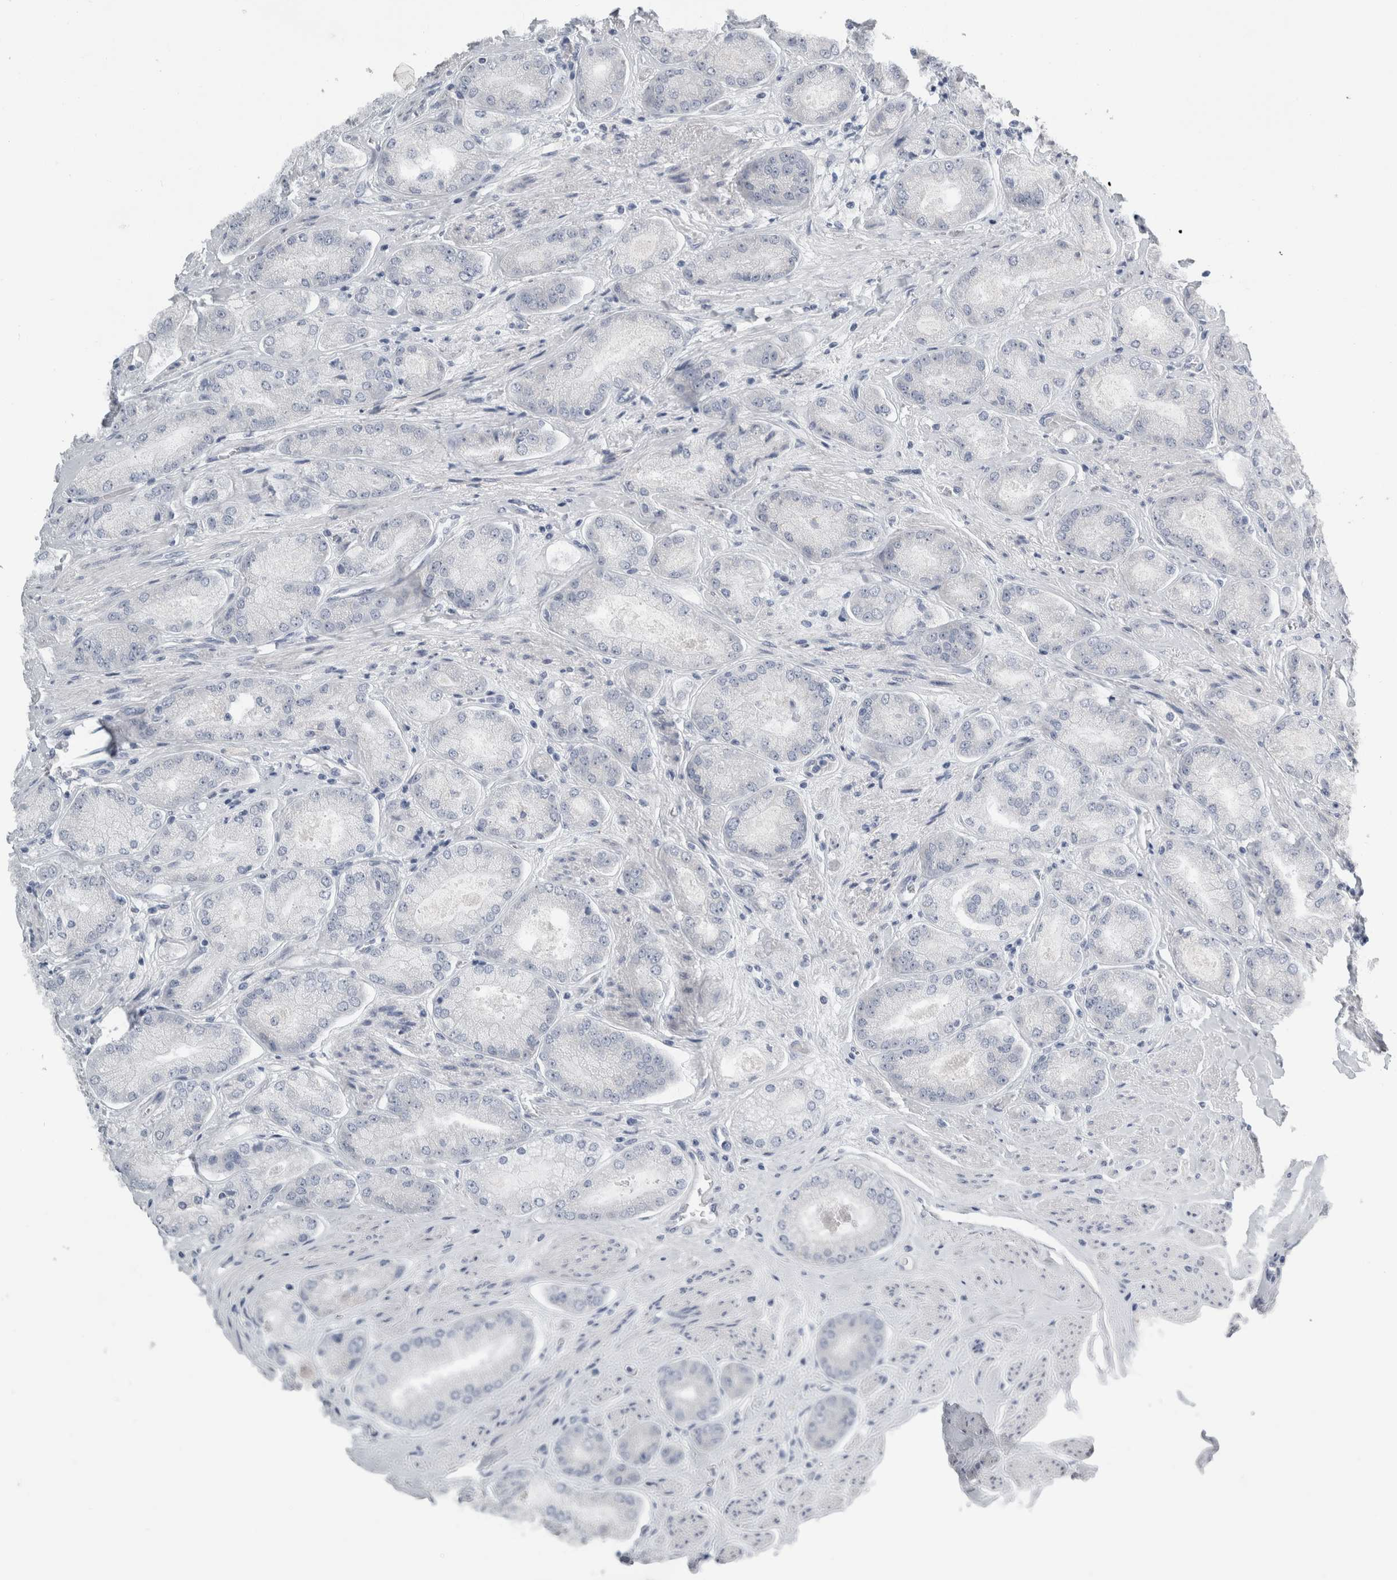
{"staining": {"intensity": "negative", "quantity": "none", "location": "none"}, "tissue": "prostate cancer", "cell_type": "Tumor cells", "image_type": "cancer", "snomed": [{"axis": "morphology", "description": "Adenocarcinoma, High grade"}, {"axis": "topography", "description": "Prostate"}], "caption": "An IHC image of prostate cancer is shown. There is no staining in tumor cells of prostate cancer. (DAB immunohistochemistry with hematoxylin counter stain).", "gene": "FXYD7", "patient": {"sex": "male", "age": 58}}